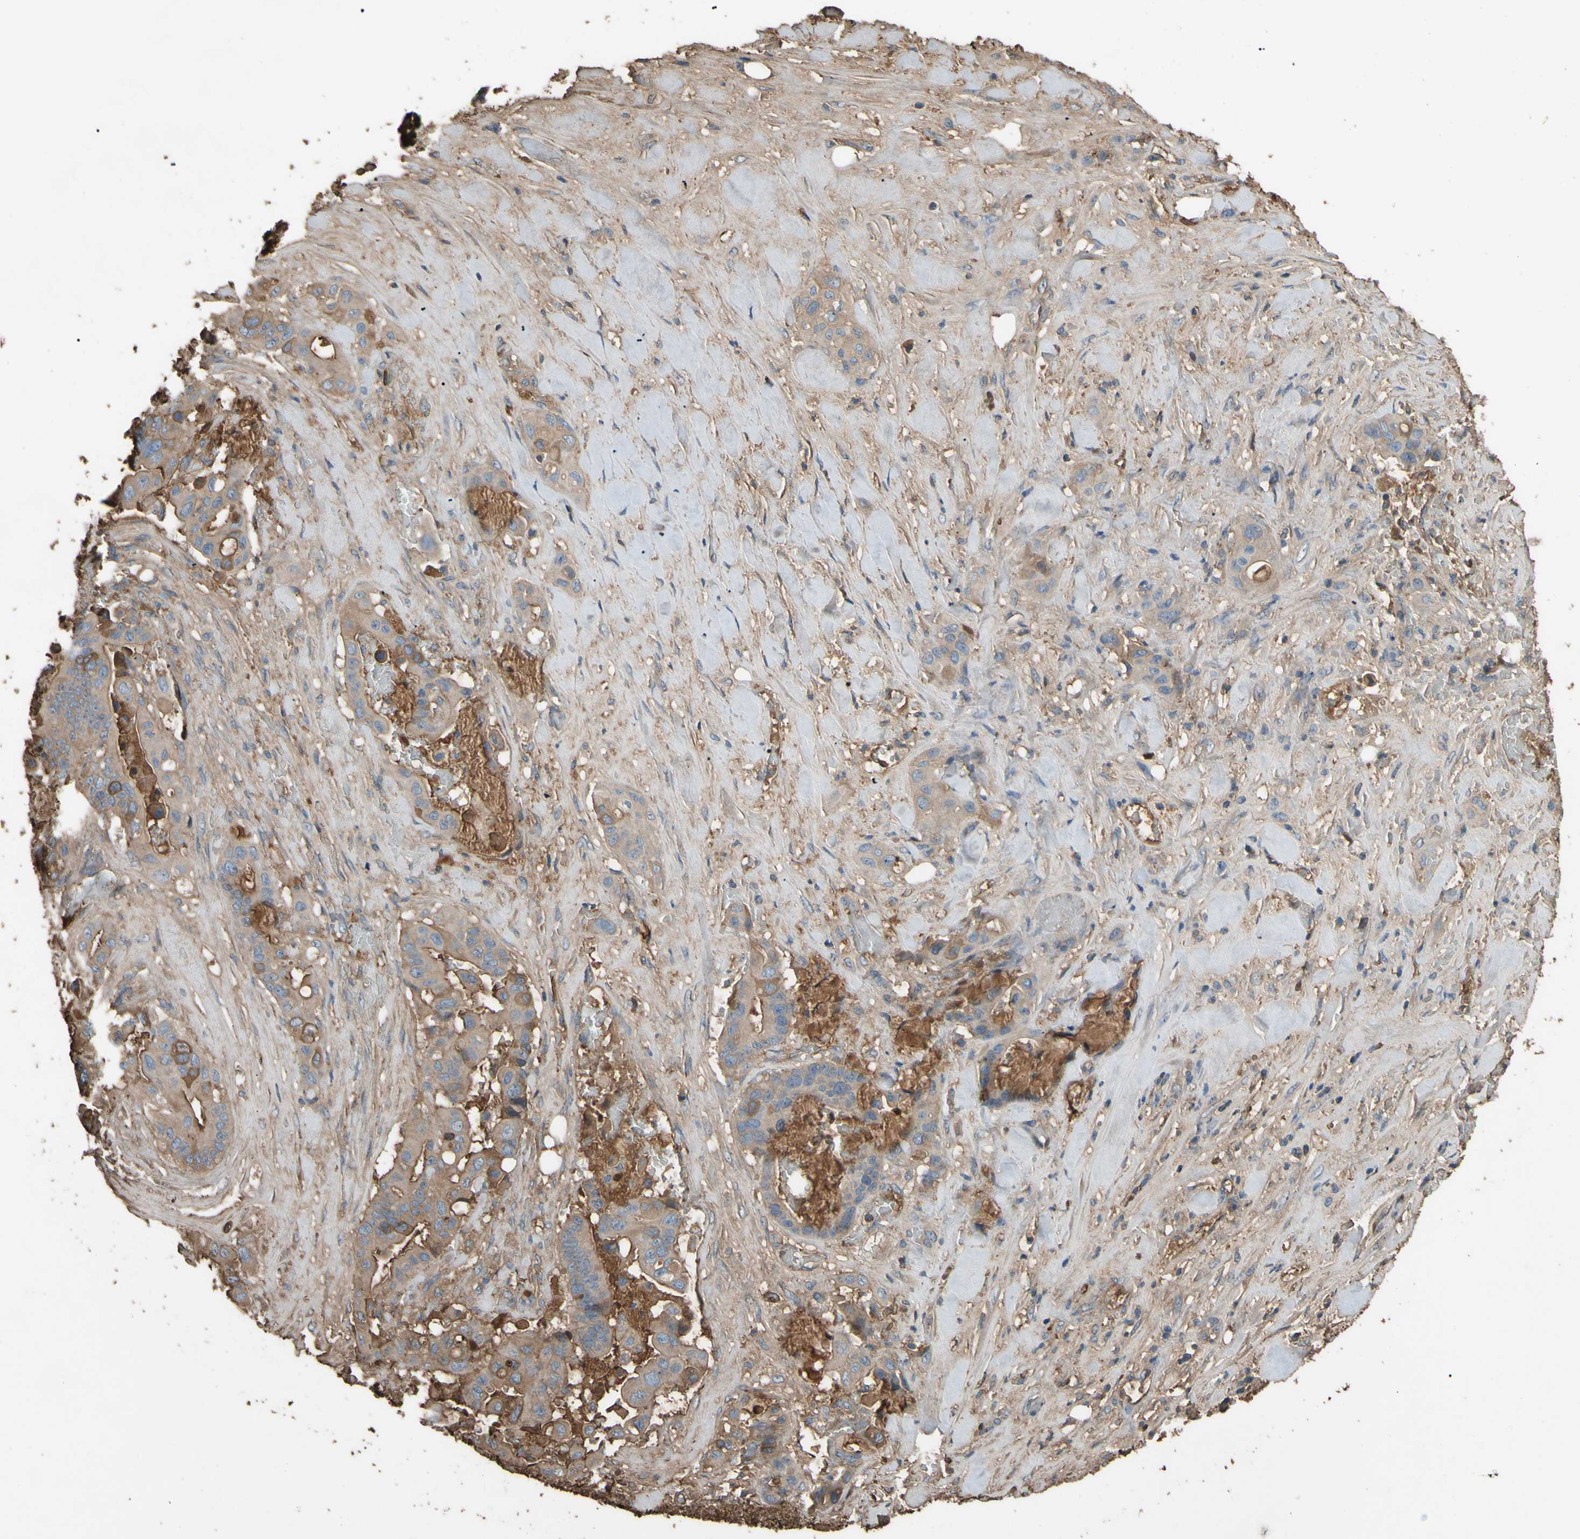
{"staining": {"intensity": "moderate", "quantity": "<25%", "location": "cytoplasmic/membranous"}, "tissue": "liver cancer", "cell_type": "Tumor cells", "image_type": "cancer", "snomed": [{"axis": "morphology", "description": "Cholangiocarcinoma"}, {"axis": "topography", "description": "Liver"}], "caption": "Liver cancer was stained to show a protein in brown. There is low levels of moderate cytoplasmic/membranous positivity in approximately <25% of tumor cells.", "gene": "PTGDS", "patient": {"sex": "female", "age": 61}}